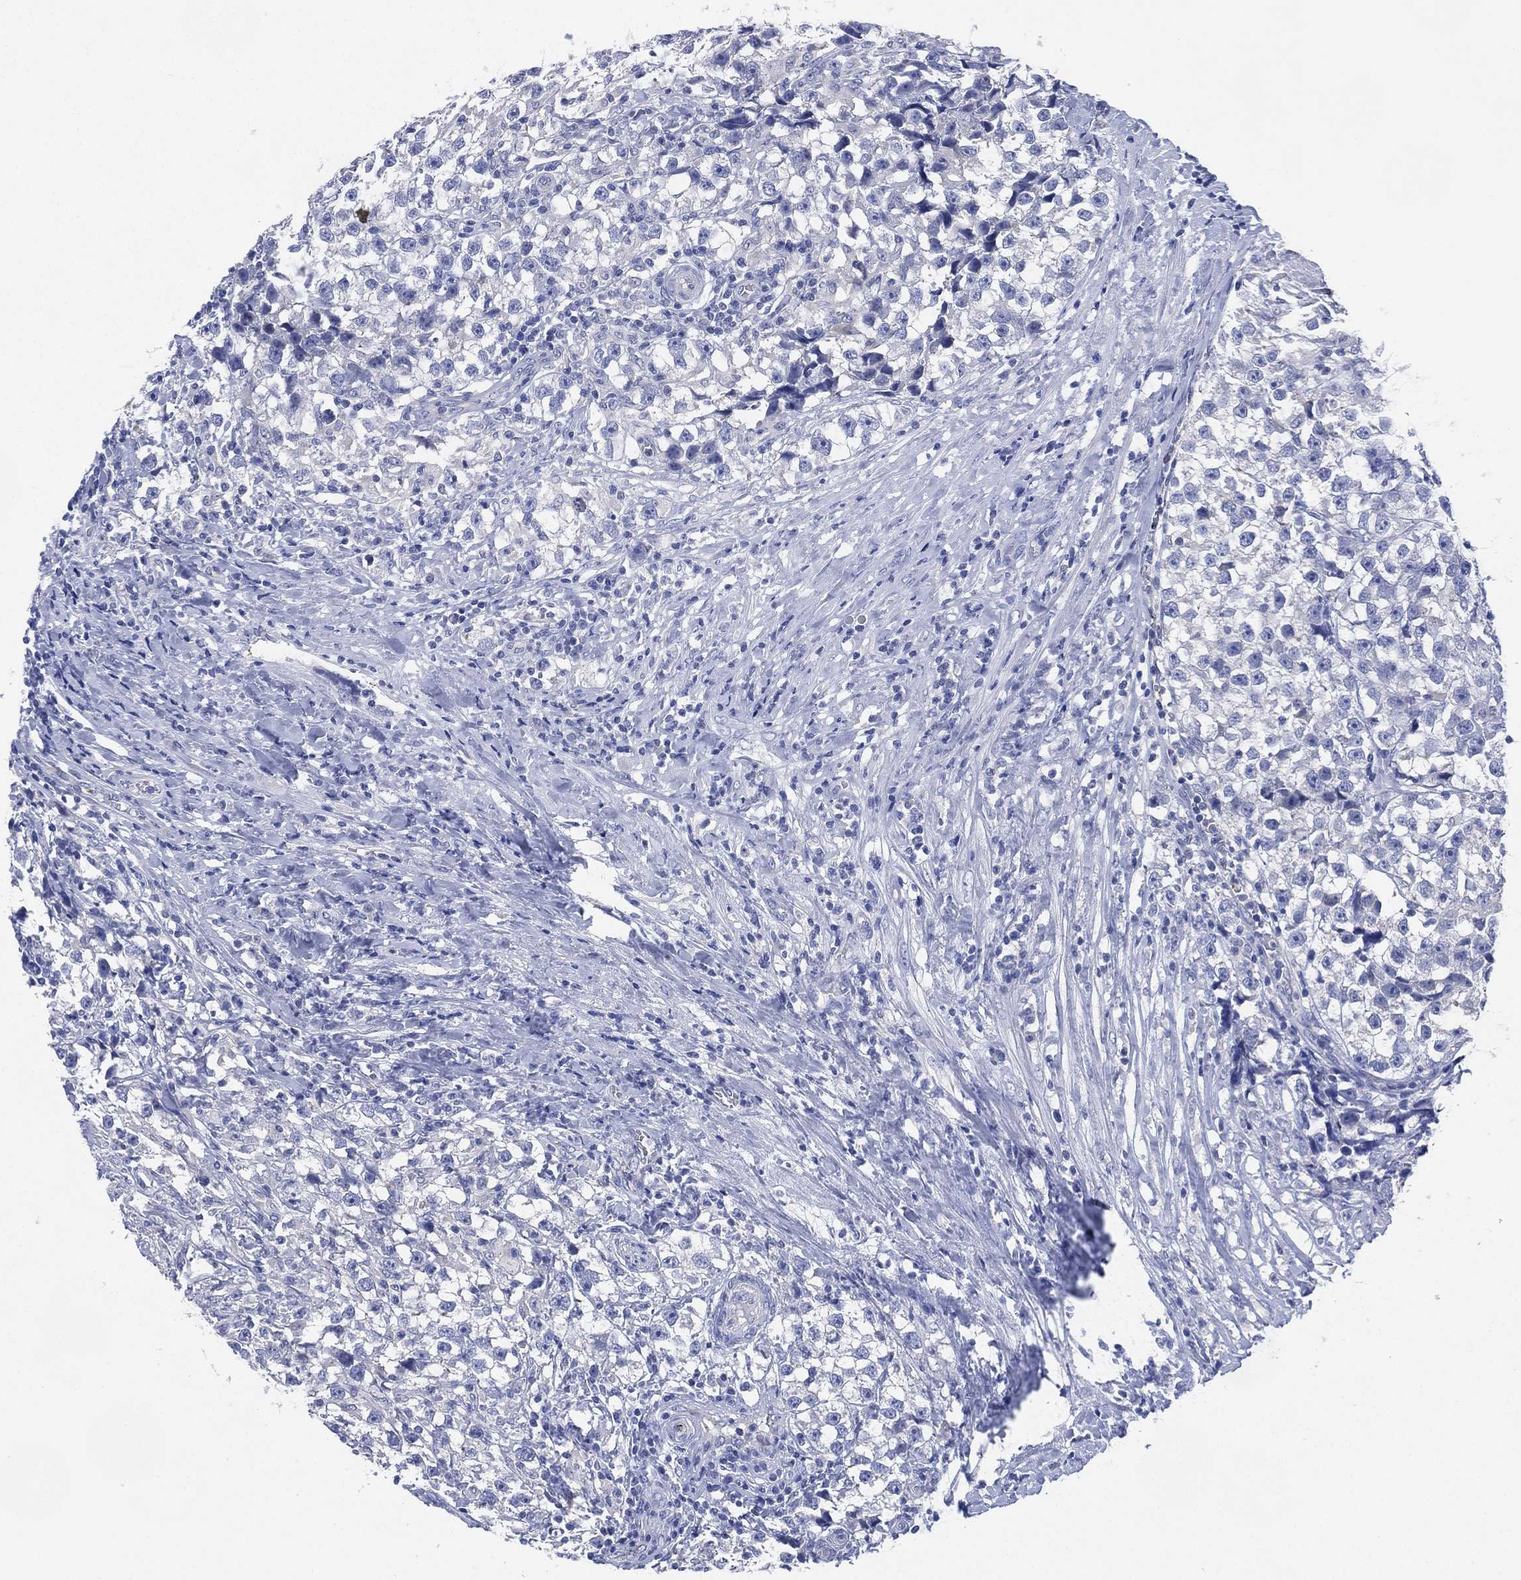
{"staining": {"intensity": "negative", "quantity": "none", "location": "none"}, "tissue": "testis cancer", "cell_type": "Tumor cells", "image_type": "cancer", "snomed": [{"axis": "morphology", "description": "Seminoma, NOS"}, {"axis": "topography", "description": "Testis"}], "caption": "This is an immunohistochemistry (IHC) micrograph of testis cancer (seminoma). There is no positivity in tumor cells.", "gene": "CHRNA3", "patient": {"sex": "male", "age": 46}}